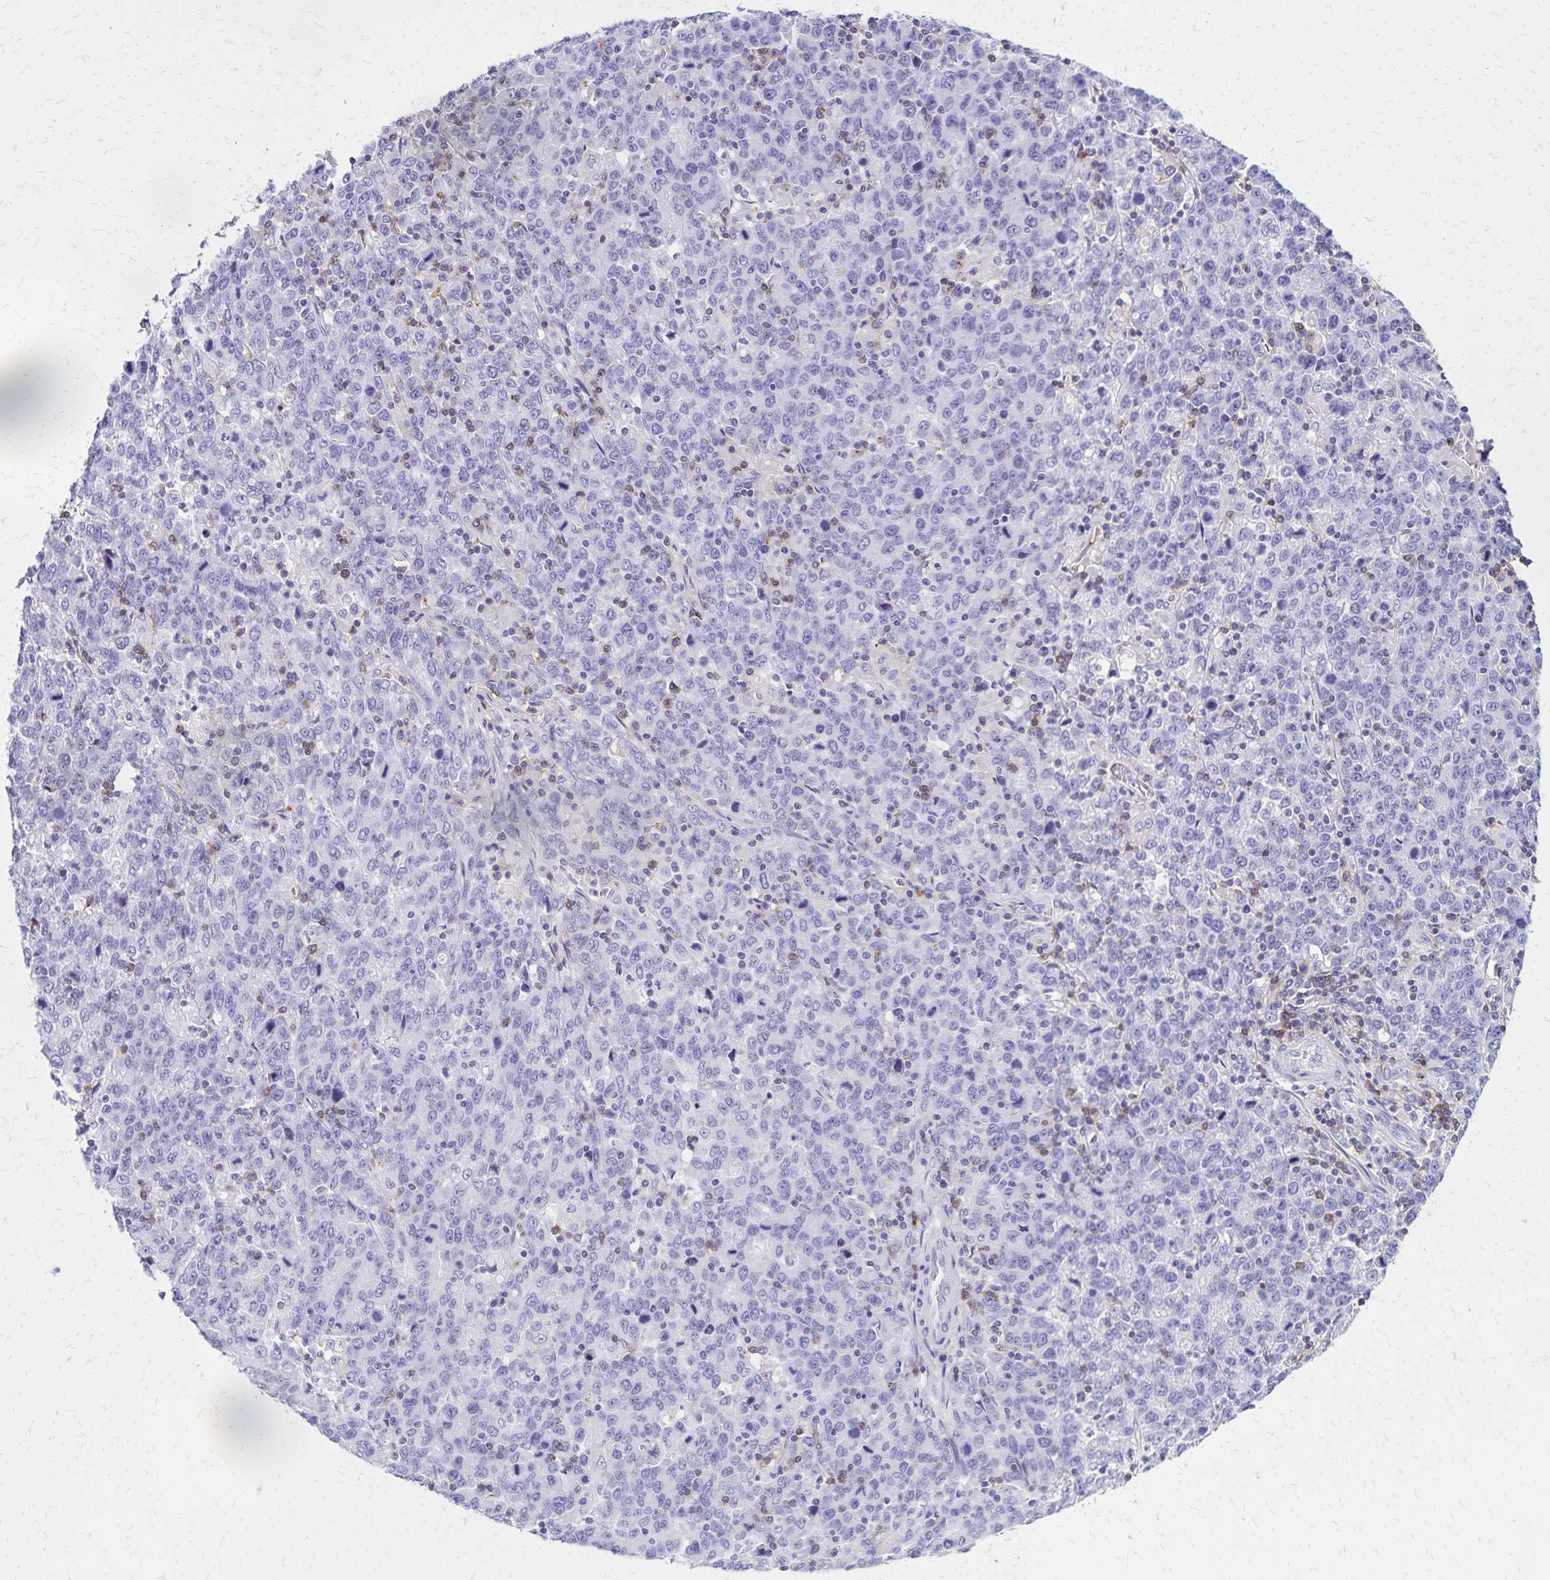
{"staining": {"intensity": "negative", "quantity": "none", "location": "none"}, "tissue": "stomach cancer", "cell_type": "Tumor cells", "image_type": "cancer", "snomed": [{"axis": "morphology", "description": "Adenocarcinoma, NOS"}, {"axis": "topography", "description": "Stomach, upper"}], "caption": "High magnification brightfield microscopy of stomach adenocarcinoma stained with DAB (brown) and counterstained with hematoxylin (blue): tumor cells show no significant staining.", "gene": "CD27", "patient": {"sex": "male", "age": 69}}